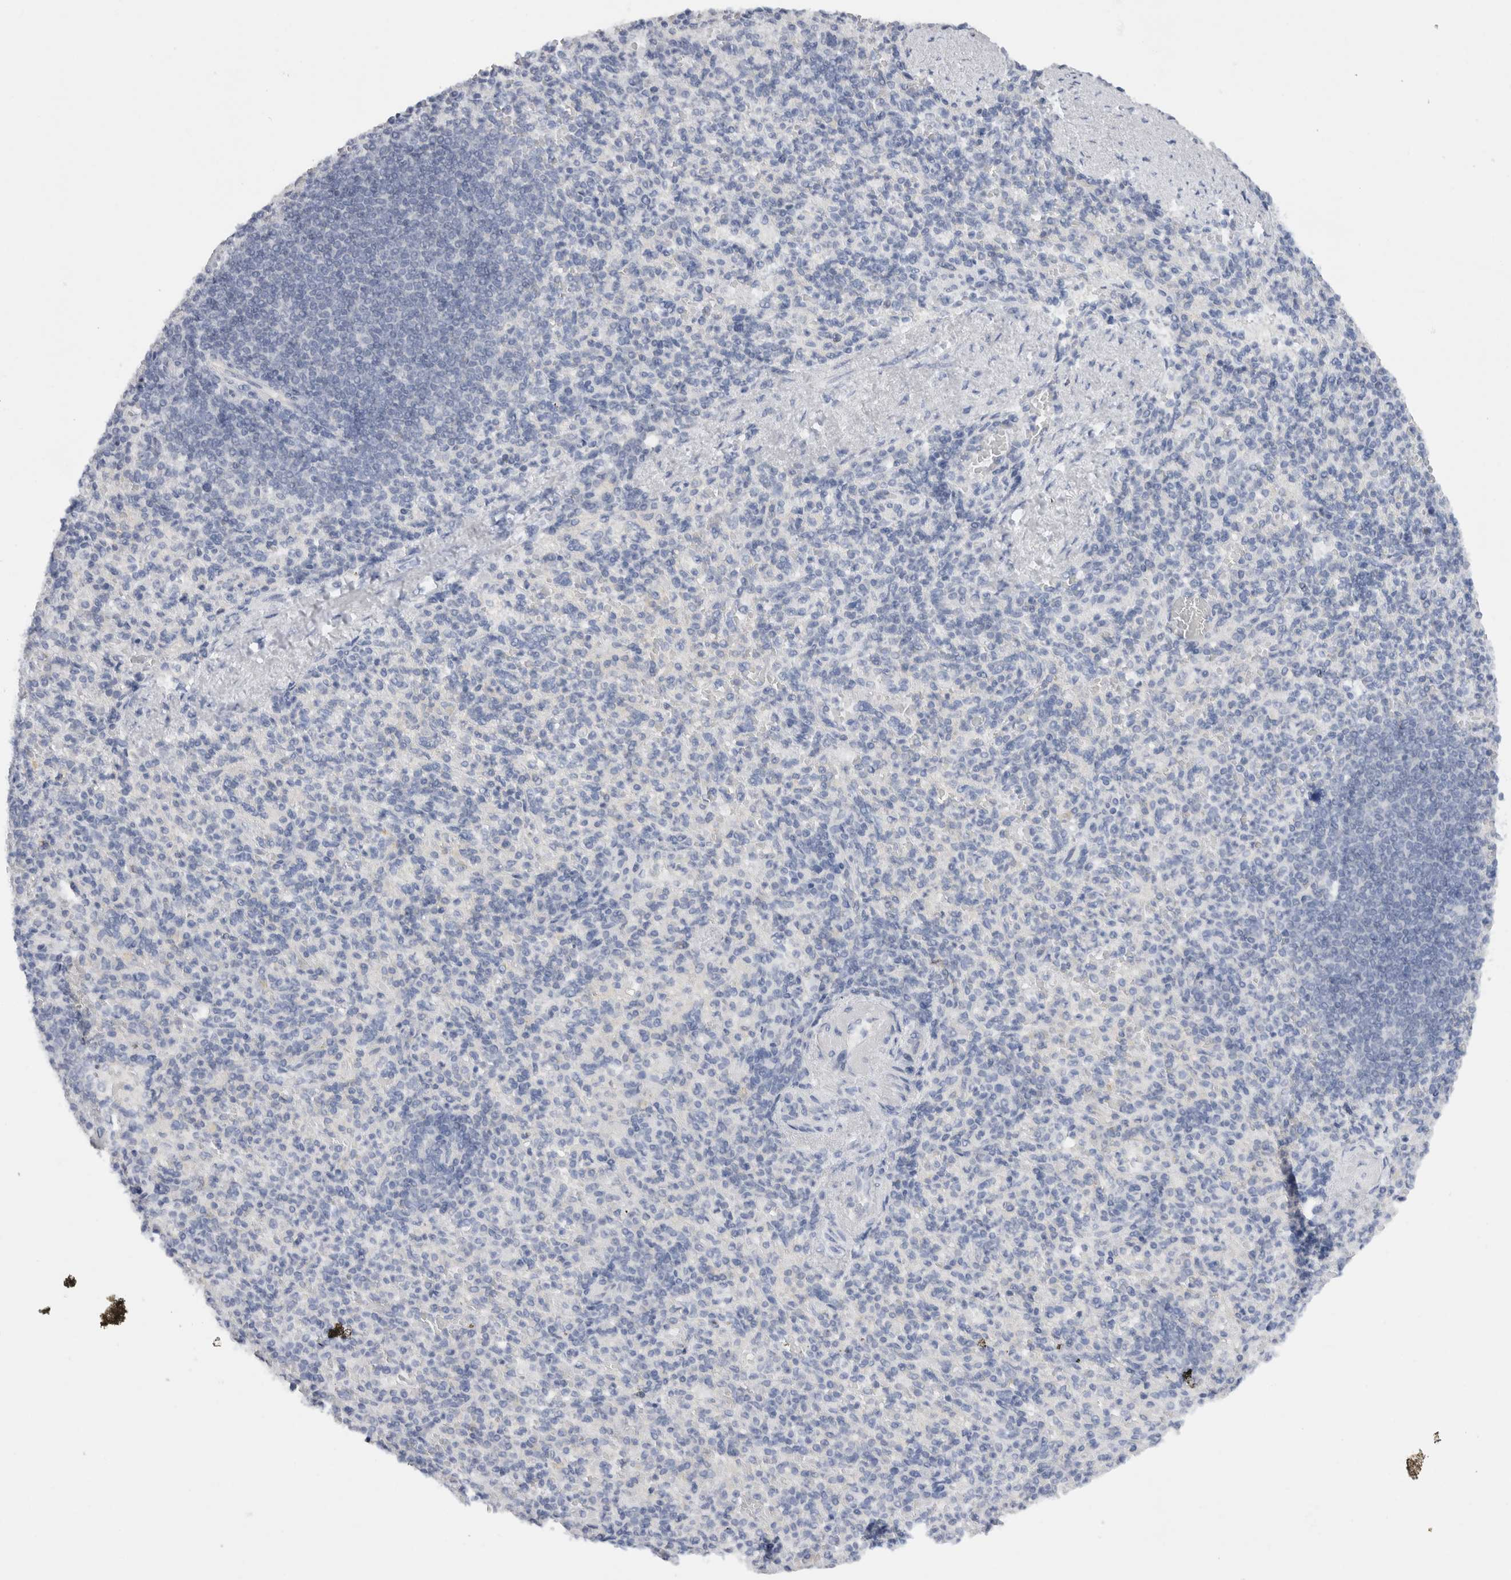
{"staining": {"intensity": "negative", "quantity": "none", "location": "none"}, "tissue": "spleen", "cell_type": "Cells in red pulp", "image_type": "normal", "snomed": [{"axis": "morphology", "description": "Normal tissue, NOS"}, {"axis": "topography", "description": "Spleen"}], "caption": "Immunohistochemistry photomicrograph of unremarkable human spleen stained for a protein (brown), which reveals no expression in cells in red pulp.", "gene": "C9orf50", "patient": {"sex": "female", "age": 74}}